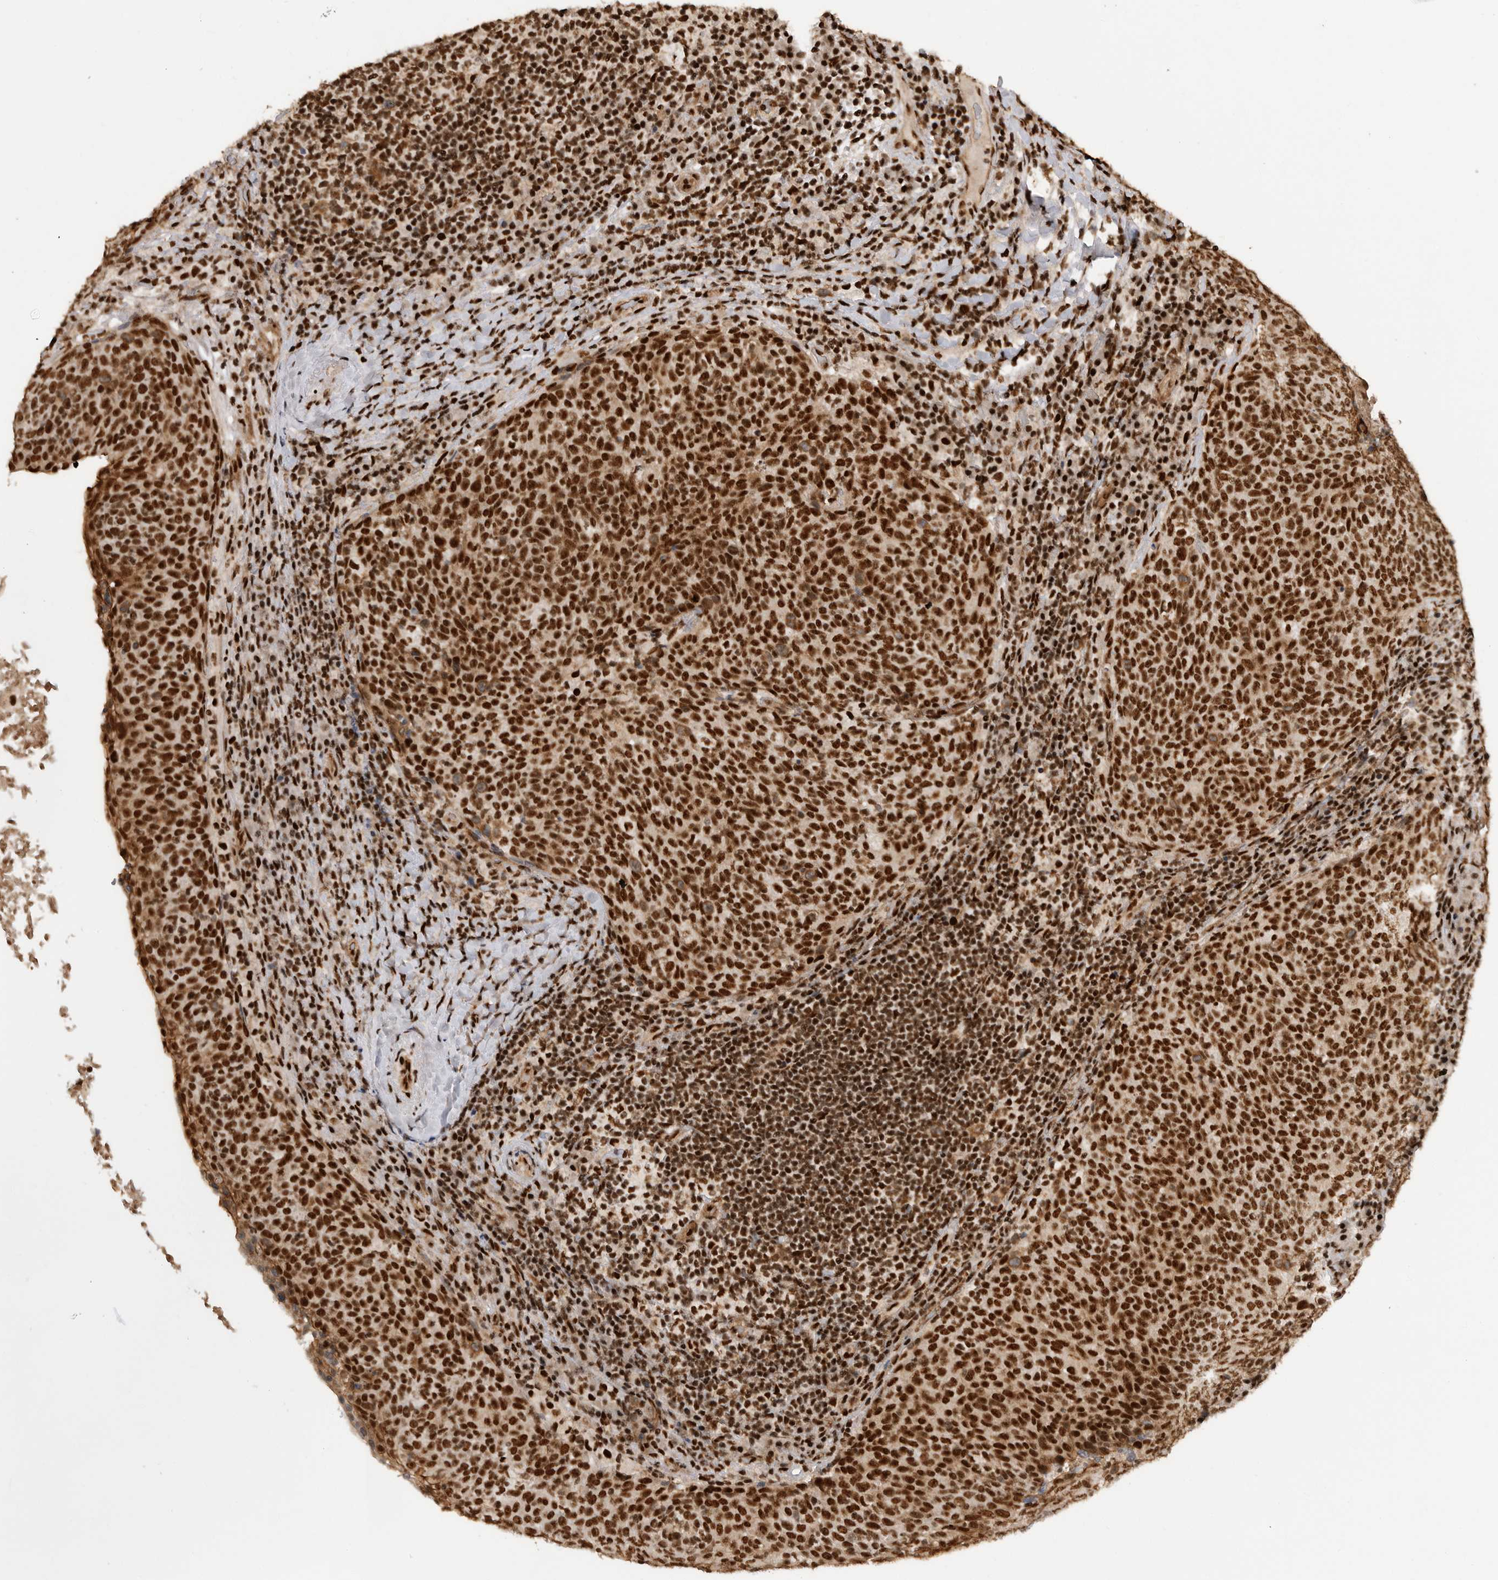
{"staining": {"intensity": "strong", "quantity": ">75%", "location": "nuclear"}, "tissue": "head and neck cancer", "cell_type": "Tumor cells", "image_type": "cancer", "snomed": [{"axis": "morphology", "description": "Squamous cell carcinoma, NOS"}, {"axis": "morphology", "description": "Squamous cell carcinoma, metastatic, NOS"}, {"axis": "topography", "description": "Lymph node"}, {"axis": "topography", "description": "Head-Neck"}], "caption": "Protein expression analysis of squamous cell carcinoma (head and neck) exhibits strong nuclear staining in approximately >75% of tumor cells.", "gene": "PPP1R8", "patient": {"sex": "male", "age": 62}}